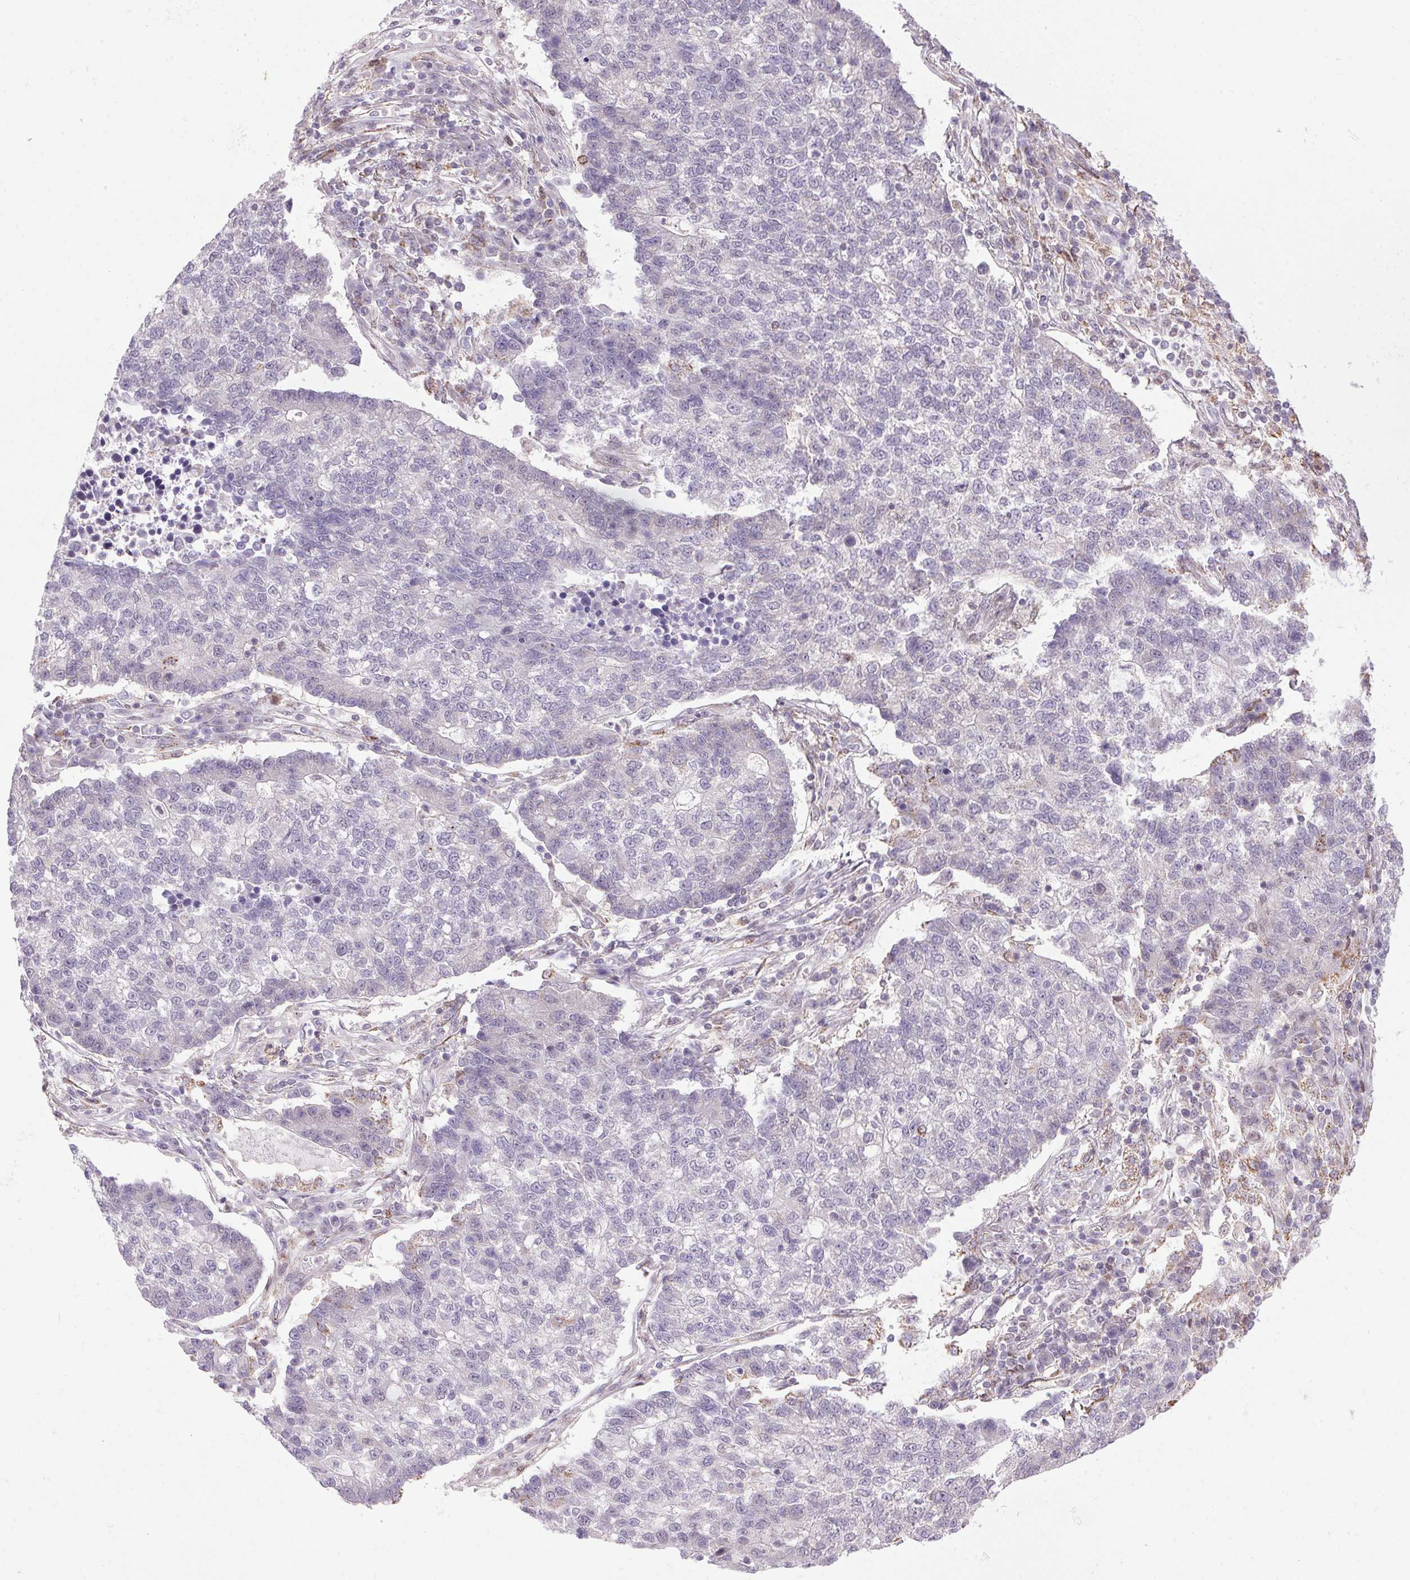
{"staining": {"intensity": "negative", "quantity": "none", "location": "none"}, "tissue": "lung cancer", "cell_type": "Tumor cells", "image_type": "cancer", "snomed": [{"axis": "morphology", "description": "Adenocarcinoma, NOS"}, {"axis": "topography", "description": "Lung"}], "caption": "High magnification brightfield microscopy of lung cancer (adenocarcinoma) stained with DAB (3,3'-diaminobenzidine) (brown) and counterstained with hematoxylin (blue): tumor cells show no significant staining.", "gene": "AKR1E2", "patient": {"sex": "male", "age": 57}}